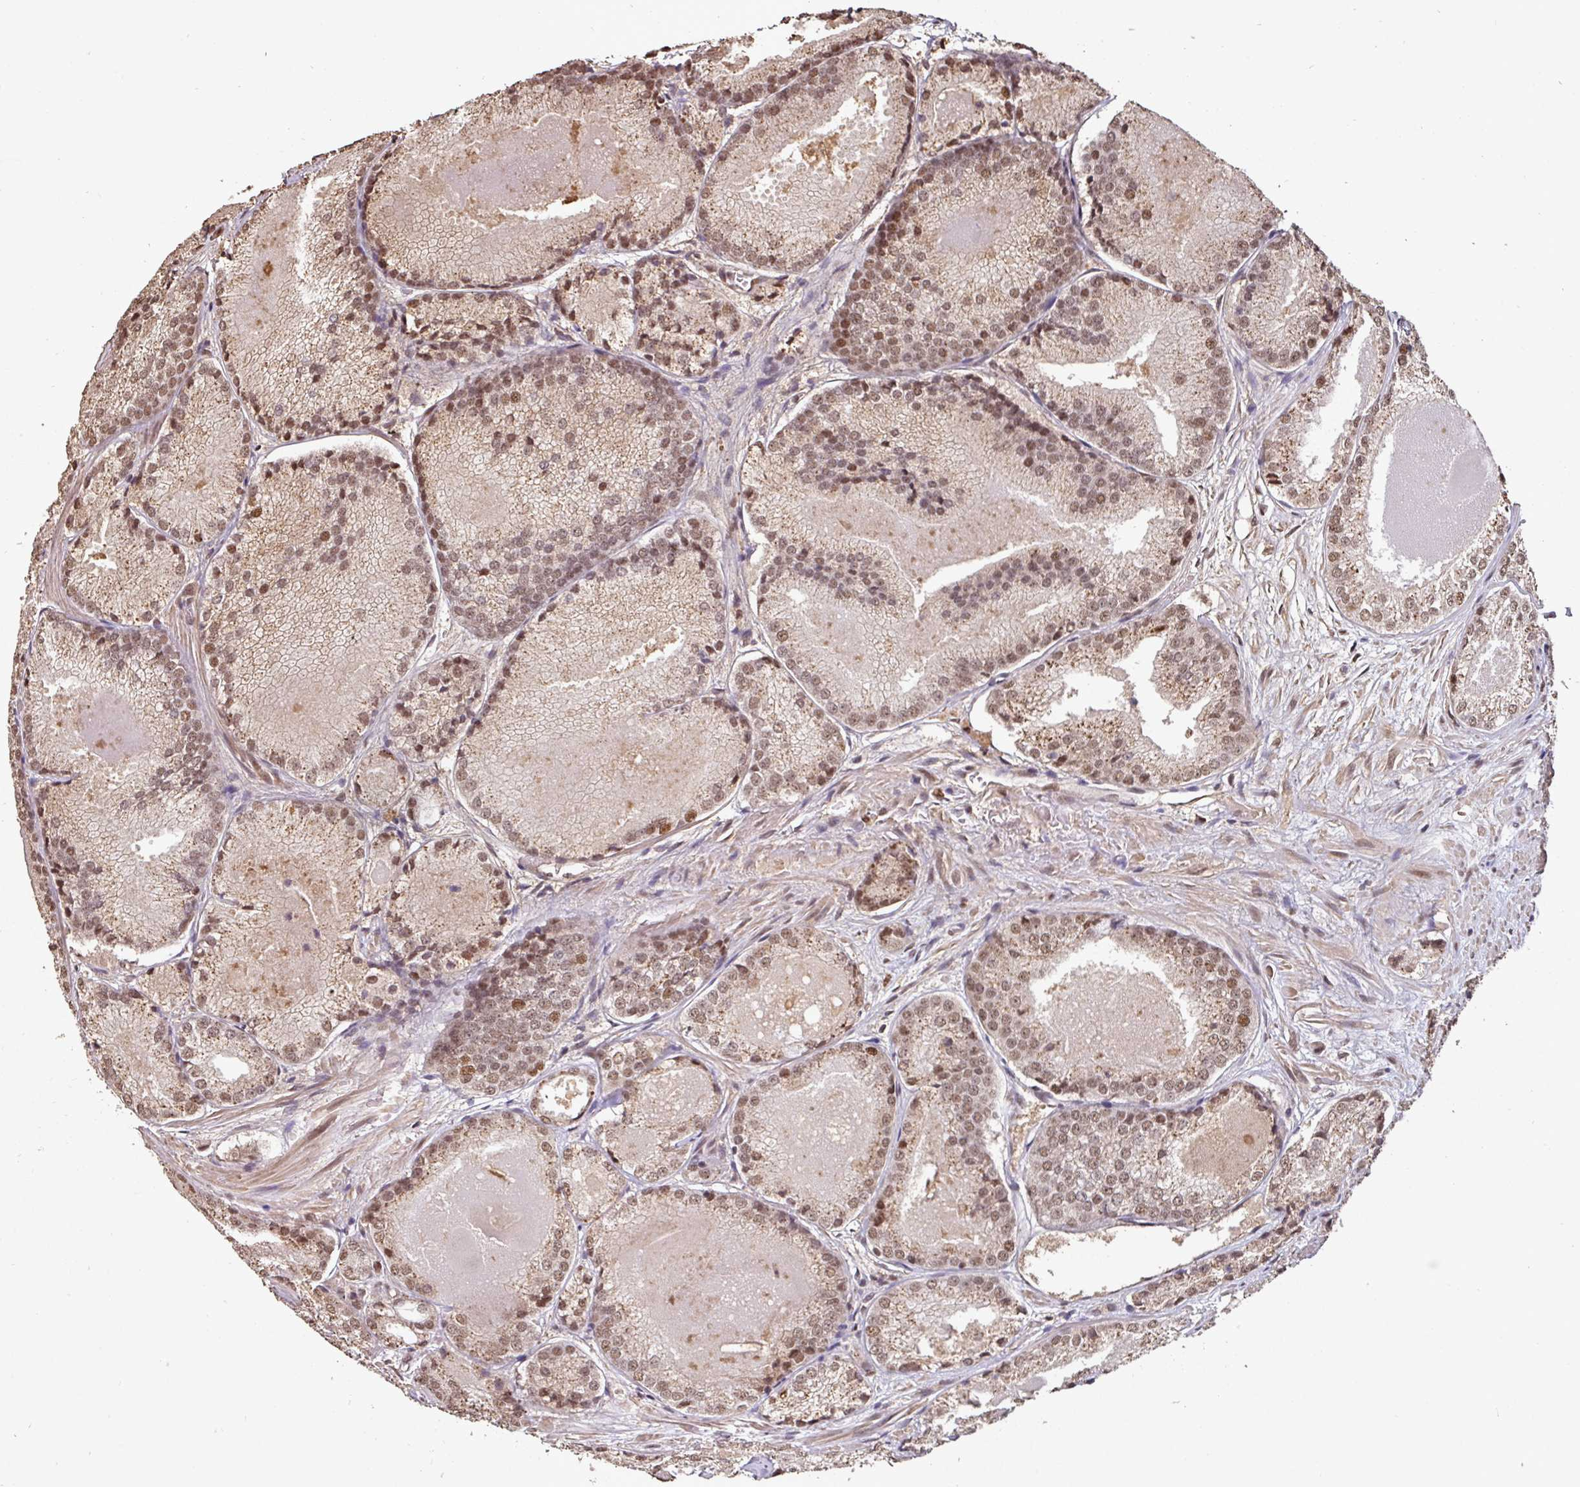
{"staining": {"intensity": "moderate", "quantity": ">75%", "location": "cytoplasmic/membranous,nuclear"}, "tissue": "prostate cancer", "cell_type": "Tumor cells", "image_type": "cancer", "snomed": [{"axis": "morphology", "description": "Adenocarcinoma, Low grade"}, {"axis": "topography", "description": "Prostate"}], "caption": "Tumor cells exhibit medium levels of moderate cytoplasmic/membranous and nuclear staining in approximately >75% of cells in human low-grade adenocarcinoma (prostate).", "gene": "POLD1", "patient": {"sex": "male", "age": 68}}